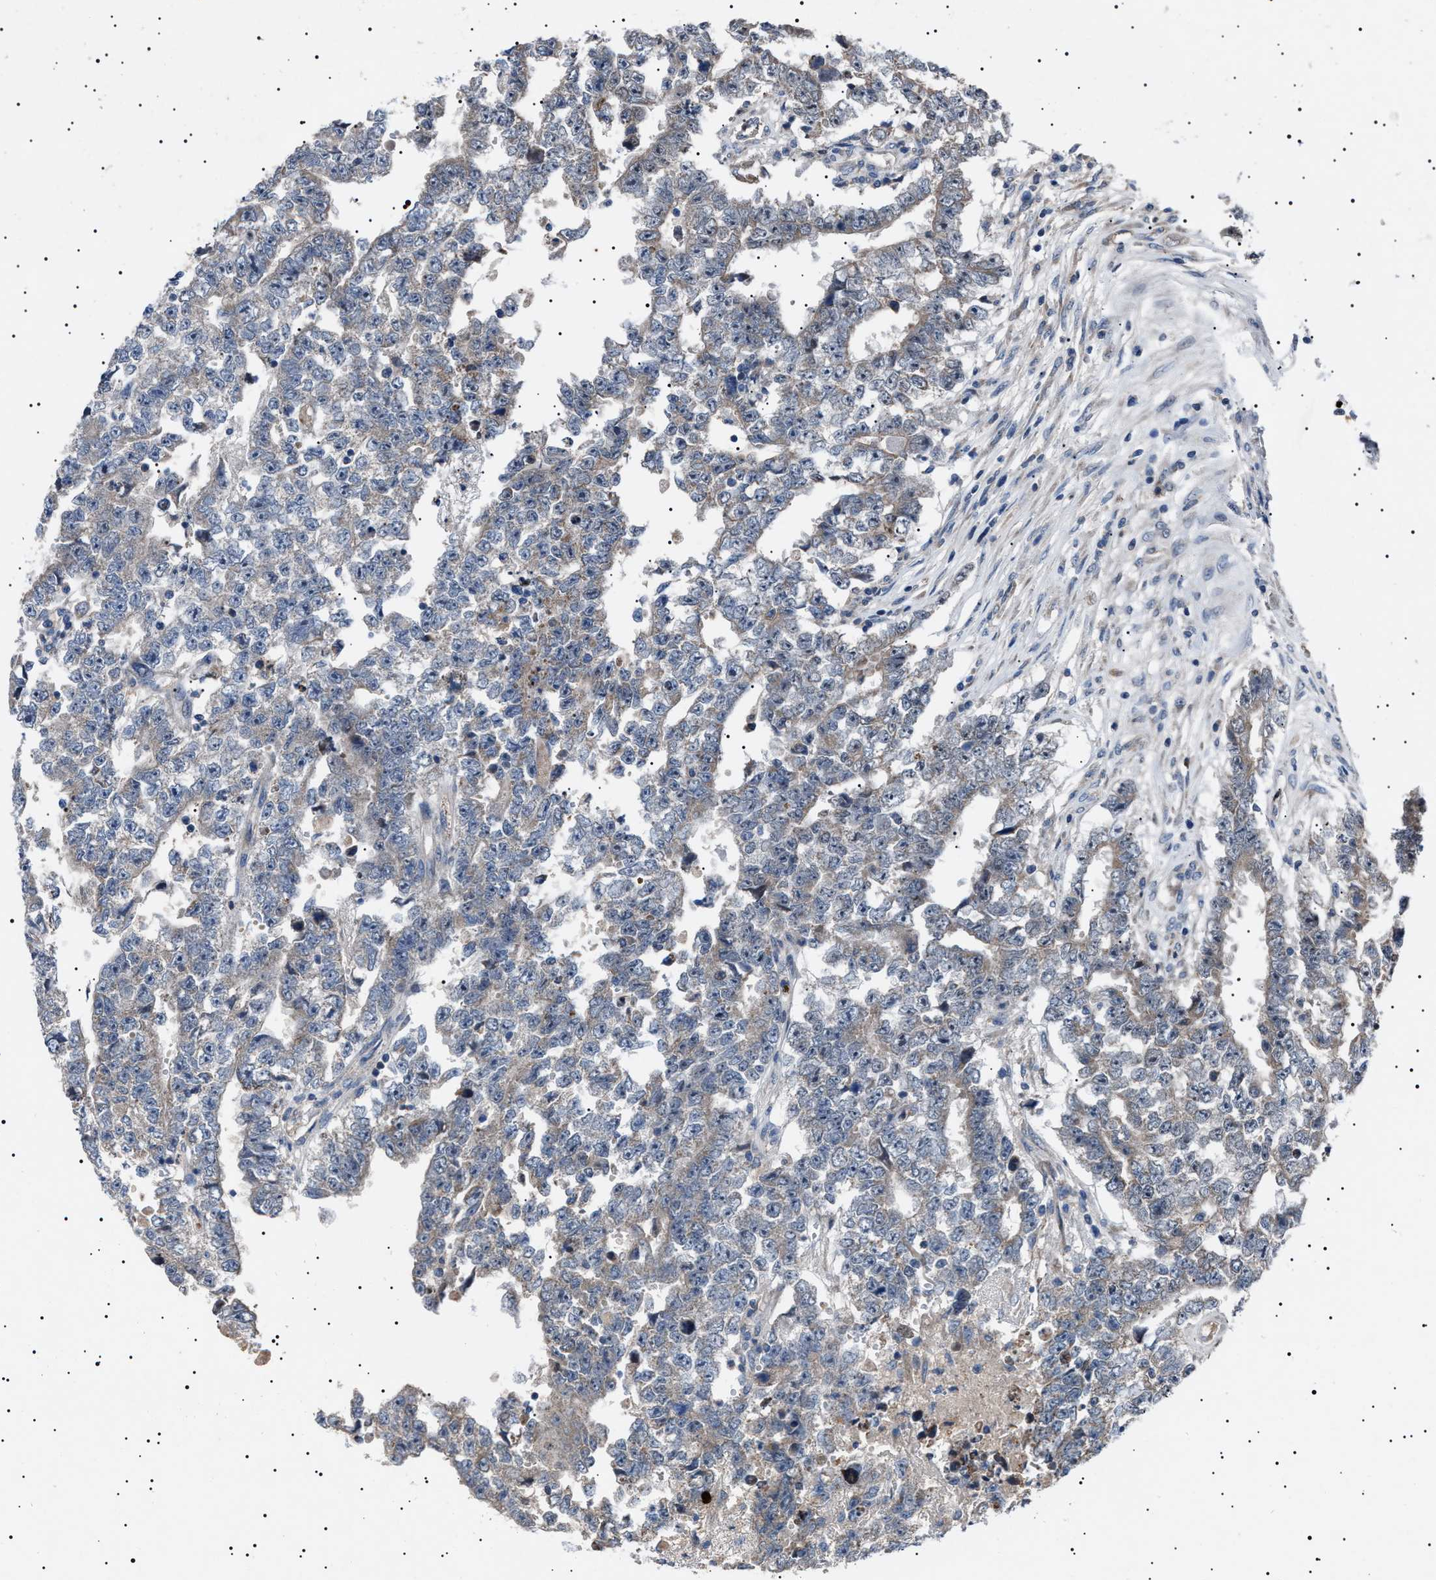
{"staining": {"intensity": "weak", "quantity": "<25%", "location": "cytoplasmic/membranous"}, "tissue": "testis cancer", "cell_type": "Tumor cells", "image_type": "cancer", "snomed": [{"axis": "morphology", "description": "Carcinoma, Embryonal, NOS"}, {"axis": "topography", "description": "Testis"}], "caption": "Immunohistochemical staining of human testis cancer (embryonal carcinoma) reveals no significant positivity in tumor cells.", "gene": "PTRH1", "patient": {"sex": "male", "age": 25}}